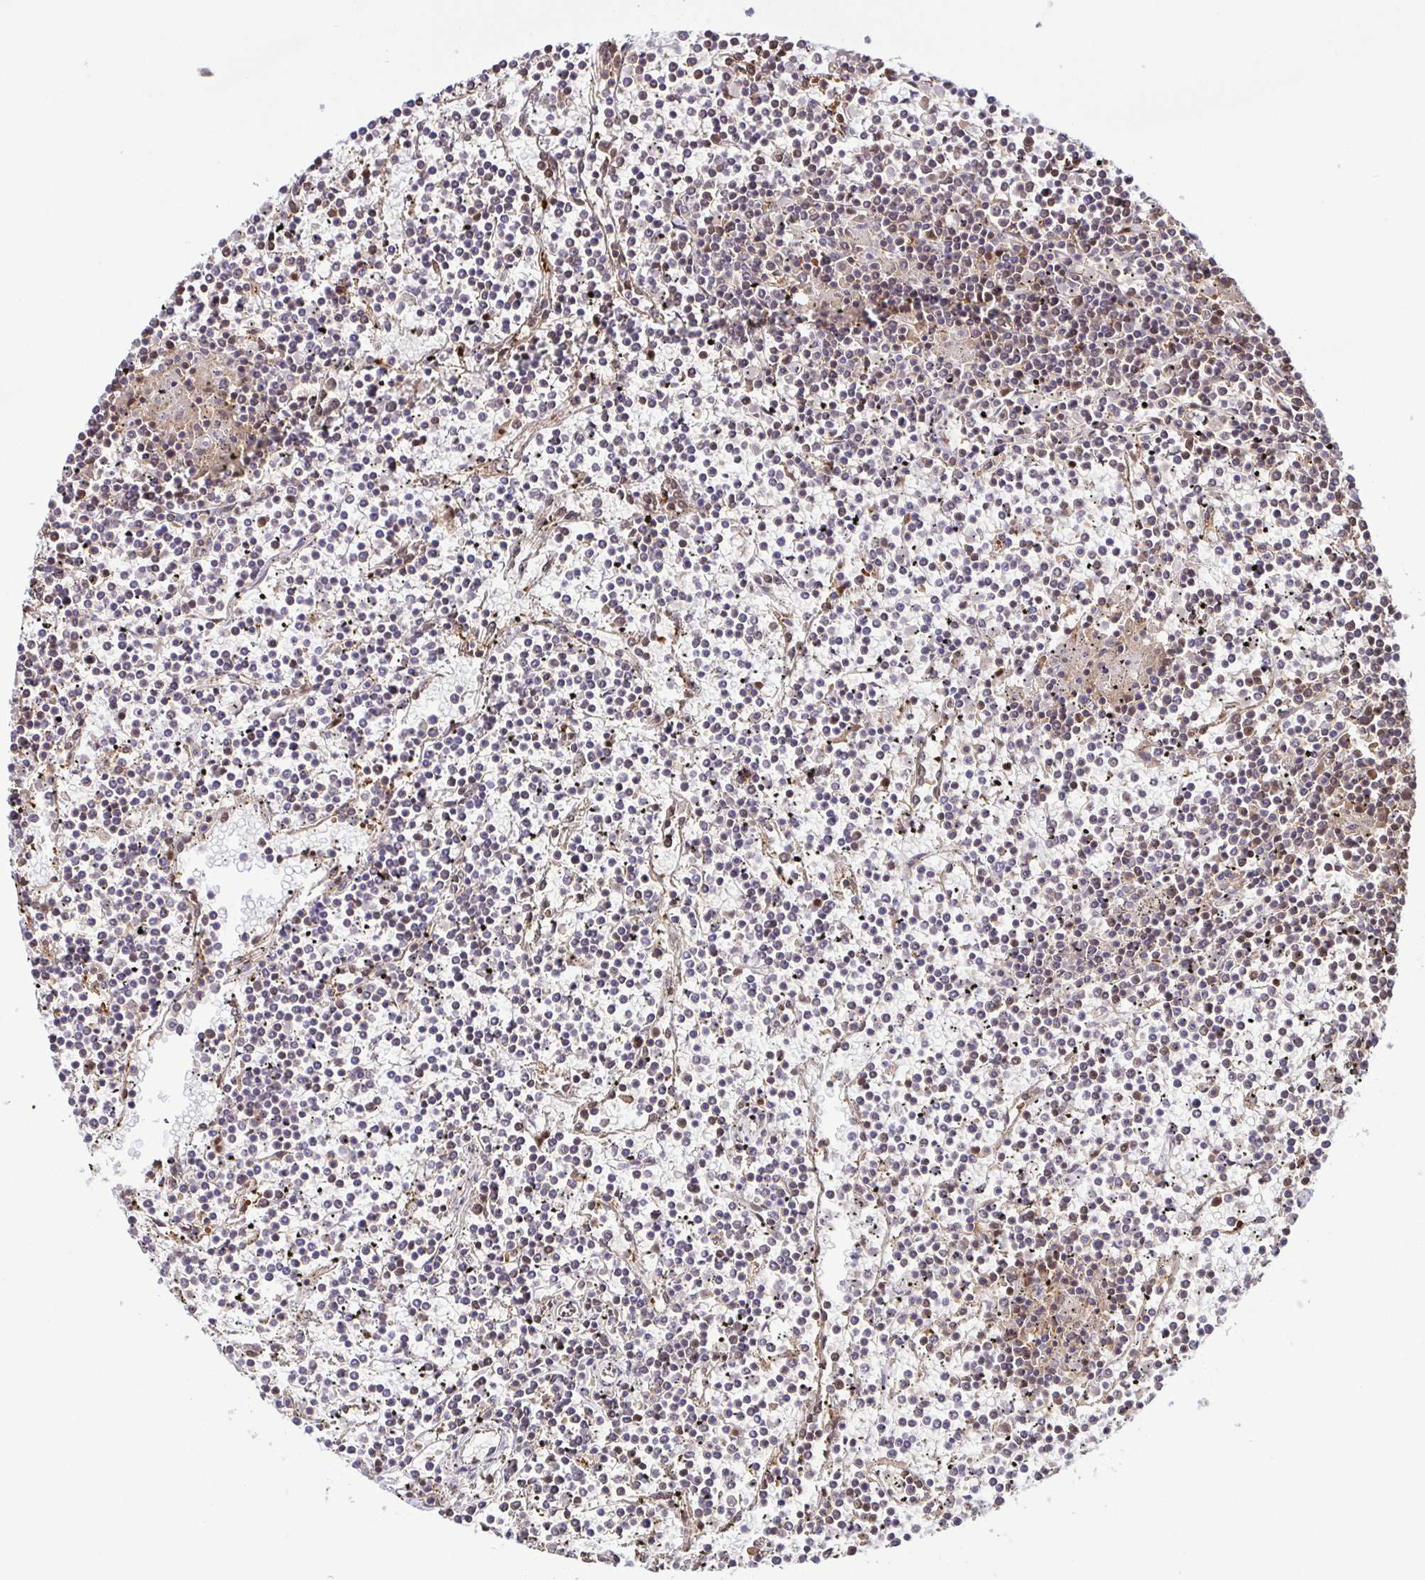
{"staining": {"intensity": "negative", "quantity": "none", "location": "none"}, "tissue": "lymphoma", "cell_type": "Tumor cells", "image_type": "cancer", "snomed": [{"axis": "morphology", "description": "Malignant lymphoma, non-Hodgkin's type, Low grade"}, {"axis": "topography", "description": "Spleen"}], "caption": "An IHC histopathology image of lymphoma is shown. There is no staining in tumor cells of lymphoma. (DAB immunohistochemistry (IHC), high magnification).", "gene": "PSMB9", "patient": {"sex": "female", "age": 19}}